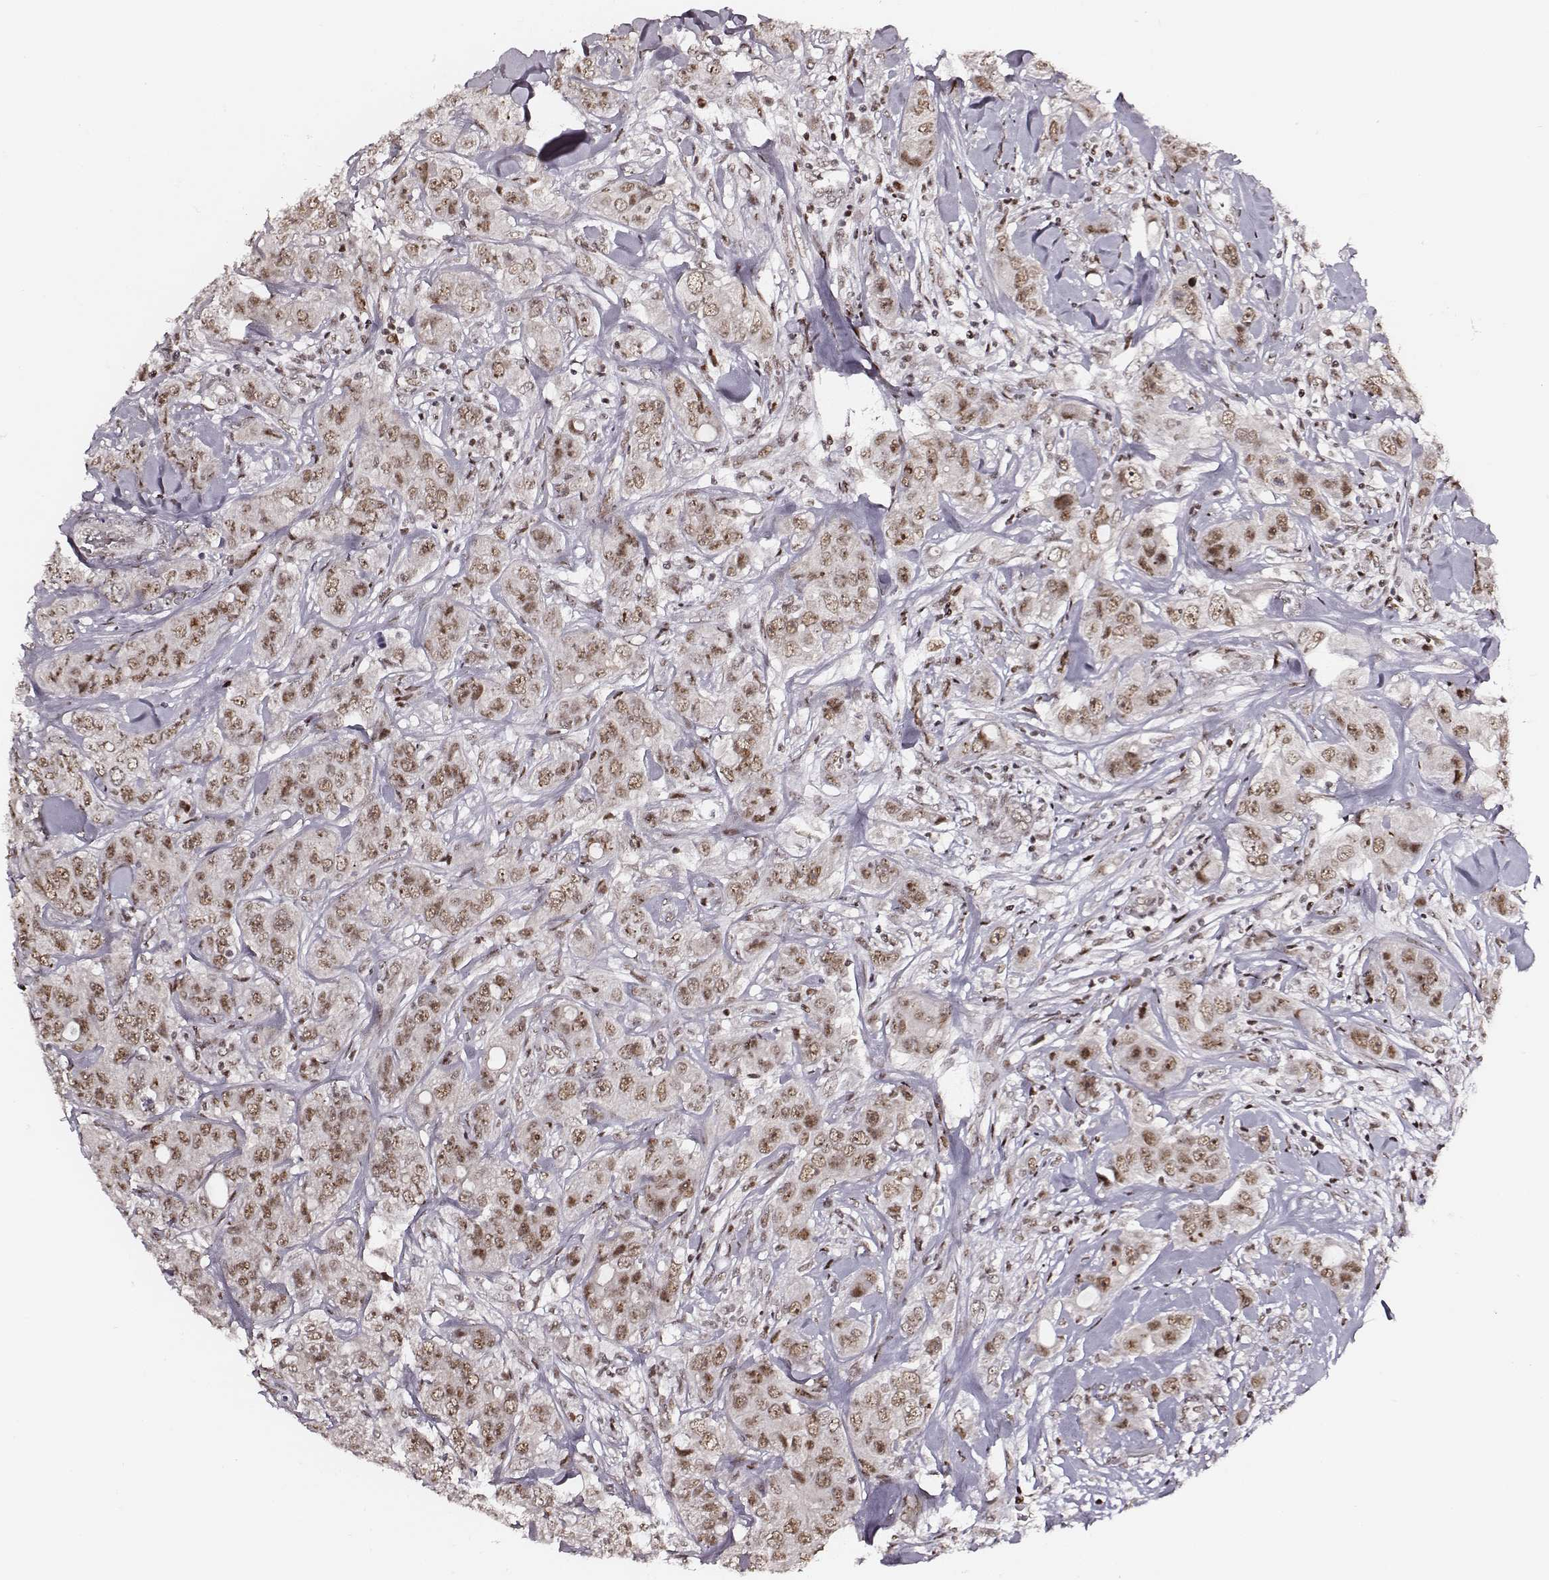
{"staining": {"intensity": "moderate", "quantity": ">75%", "location": "nuclear"}, "tissue": "breast cancer", "cell_type": "Tumor cells", "image_type": "cancer", "snomed": [{"axis": "morphology", "description": "Duct carcinoma"}, {"axis": "topography", "description": "Breast"}], "caption": "The immunohistochemical stain labels moderate nuclear staining in tumor cells of breast cancer tissue. (brown staining indicates protein expression, while blue staining denotes nuclei).", "gene": "PPARA", "patient": {"sex": "female", "age": 43}}